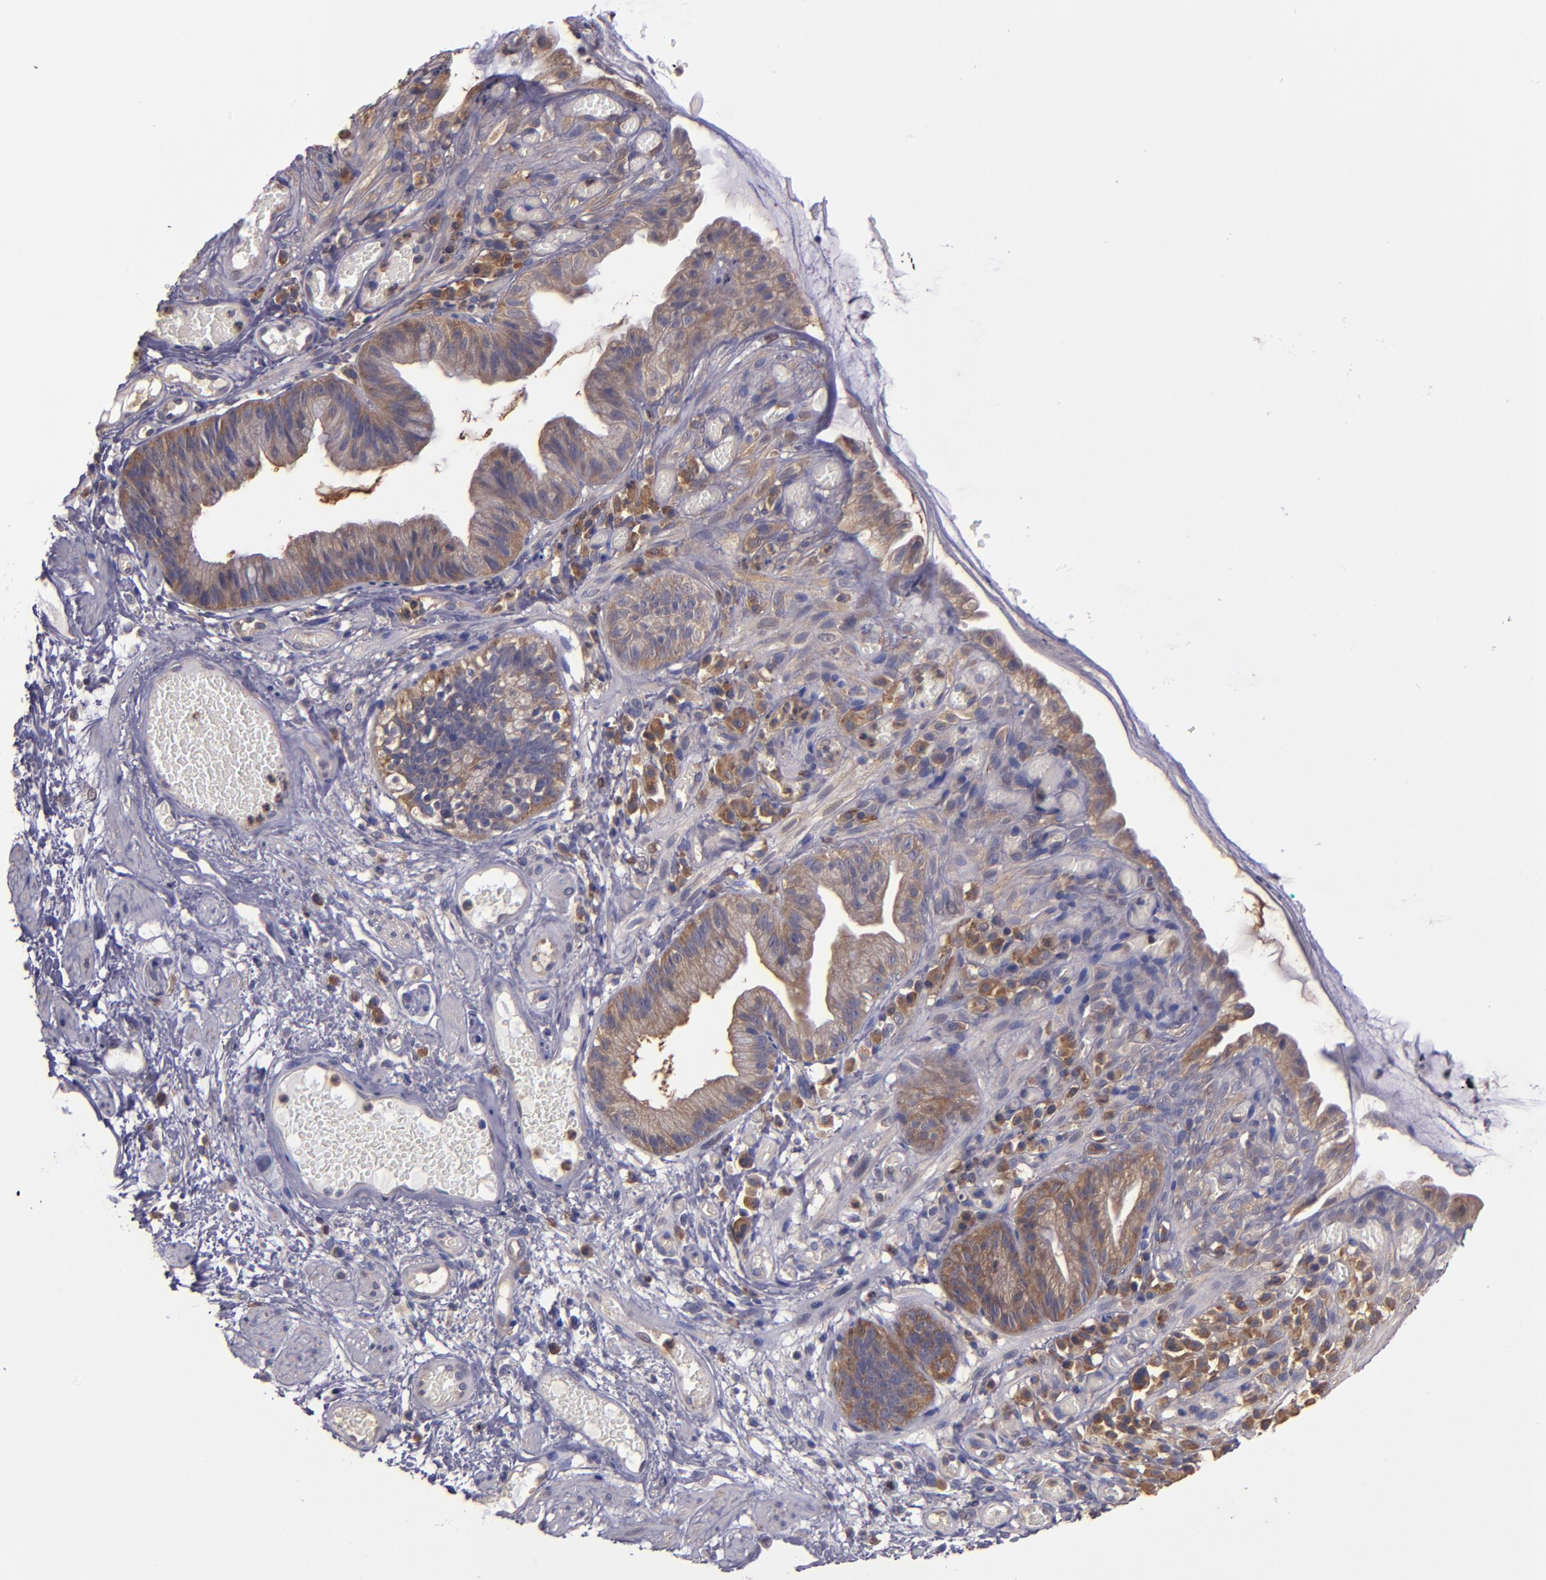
{"staining": {"intensity": "weak", "quantity": "25%-75%", "location": "cytoplasmic/membranous"}, "tissue": "skin", "cell_type": "Epidermal cells", "image_type": "normal", "snomed": [{"axis": "morphology", "description": "Normal tissue, NOS"}, {"axis": "morphology", "description": "Hemorrhoids"}, {"axis": "morphology", "description": "Inflammation, NOS"}, {"axis": "topography", "description": "Anal"}], "caption": "This photomicrograph demonstrates immunohistochemistry staining of benign human skin, with low weak cytoplasmic/membranous staining in approximately 25%-75% of epidermal cells.", "gene": "CARS1", "patient": {"sex": "male", "age": 60}}